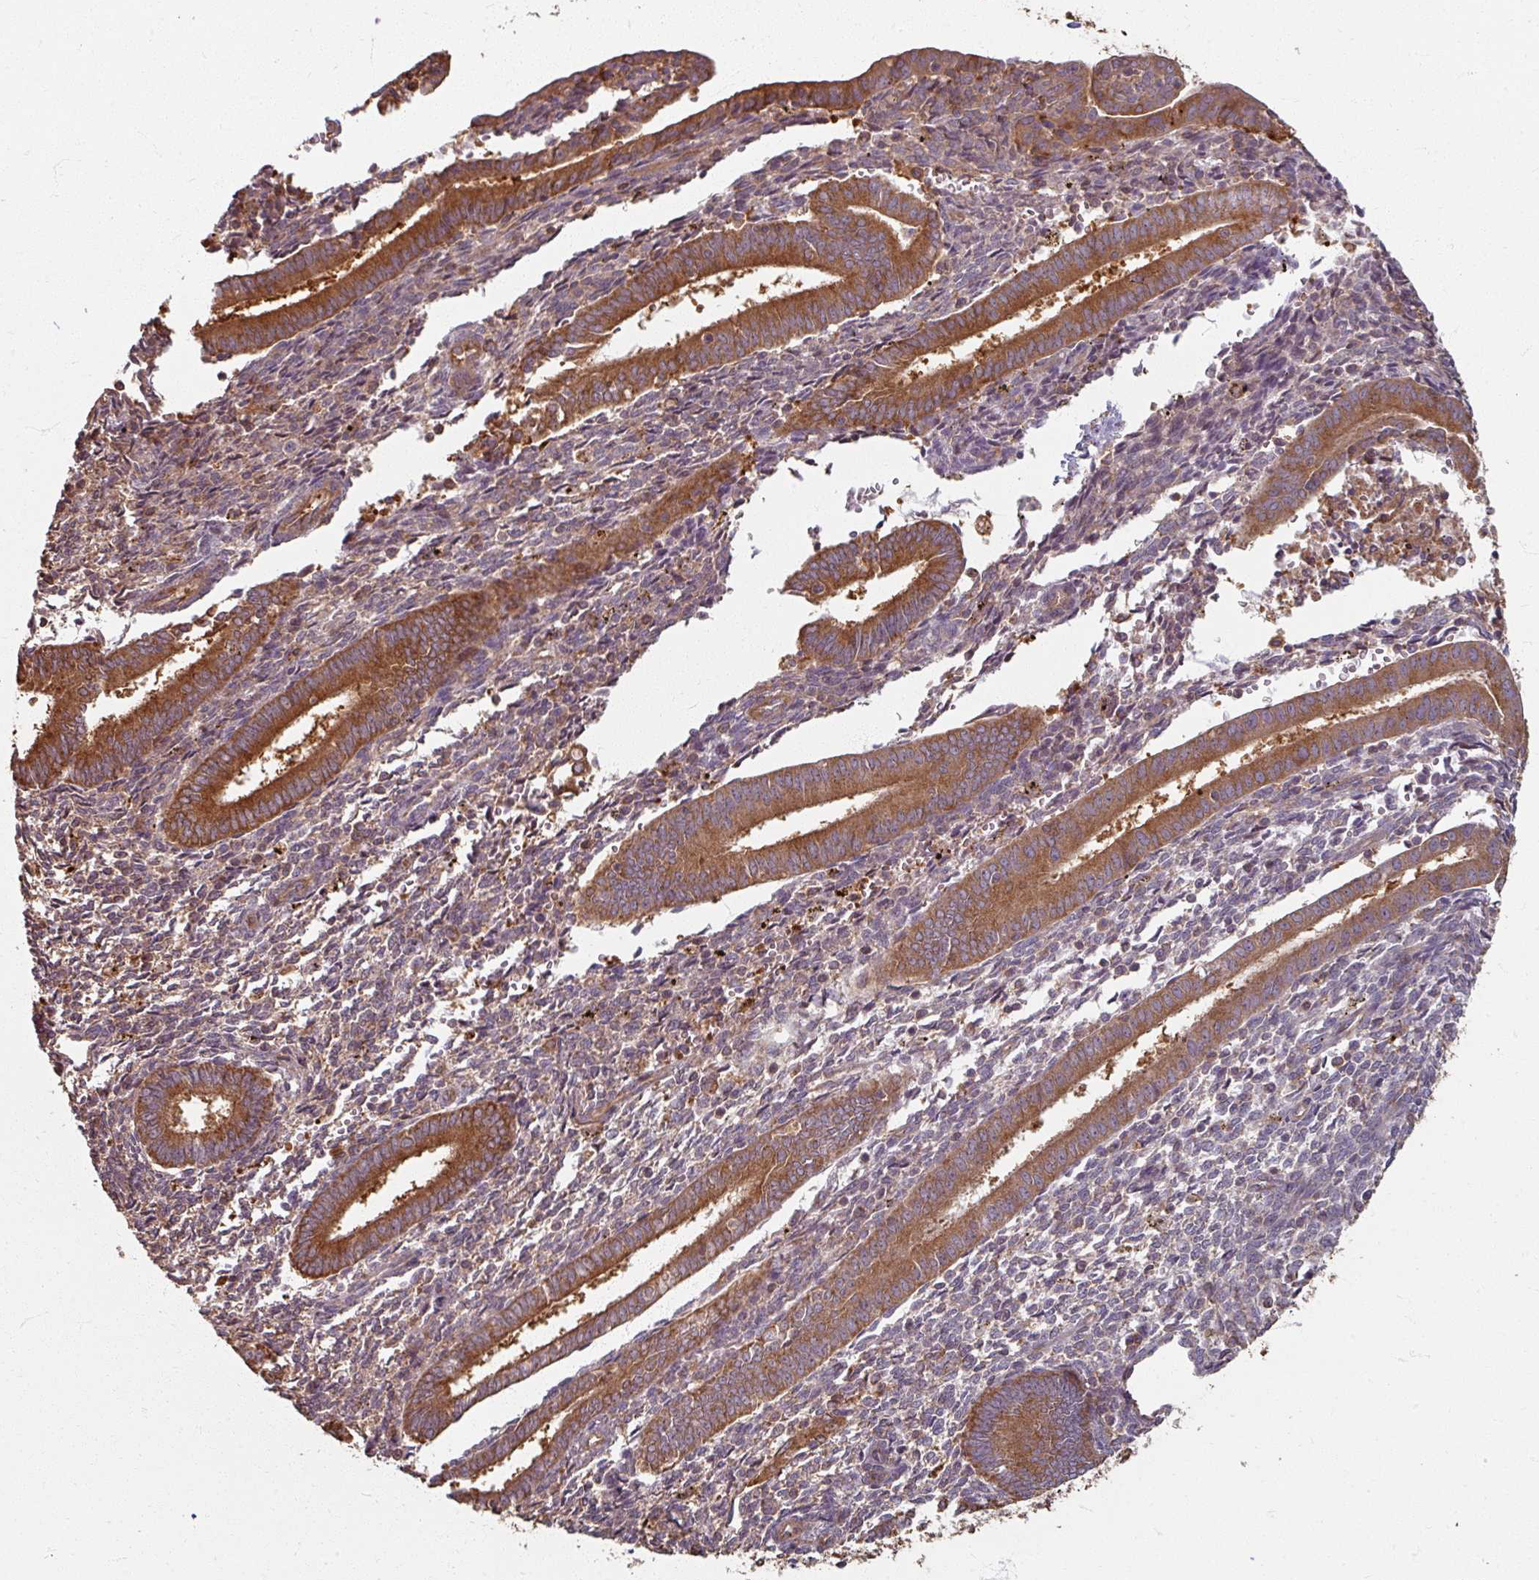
{"staining": {"intensity": "negative", "quantity": "none", "location": "none"}, "tissue": "endometrium", "cell_type": "Cells in endometrial stroma", "image_type": "normal", "snomed": [{"axis": "morphology", "description": "Normal tissue, NOS"}, {"axis": "topography", "description": "Endometrium"}], "caption": "Histopathology image shows no significant protein expression in cells in endometrial stroma of normal endometrium.", "gene": "CCDC68", "patient": {"sex": "female", "age": 41}}